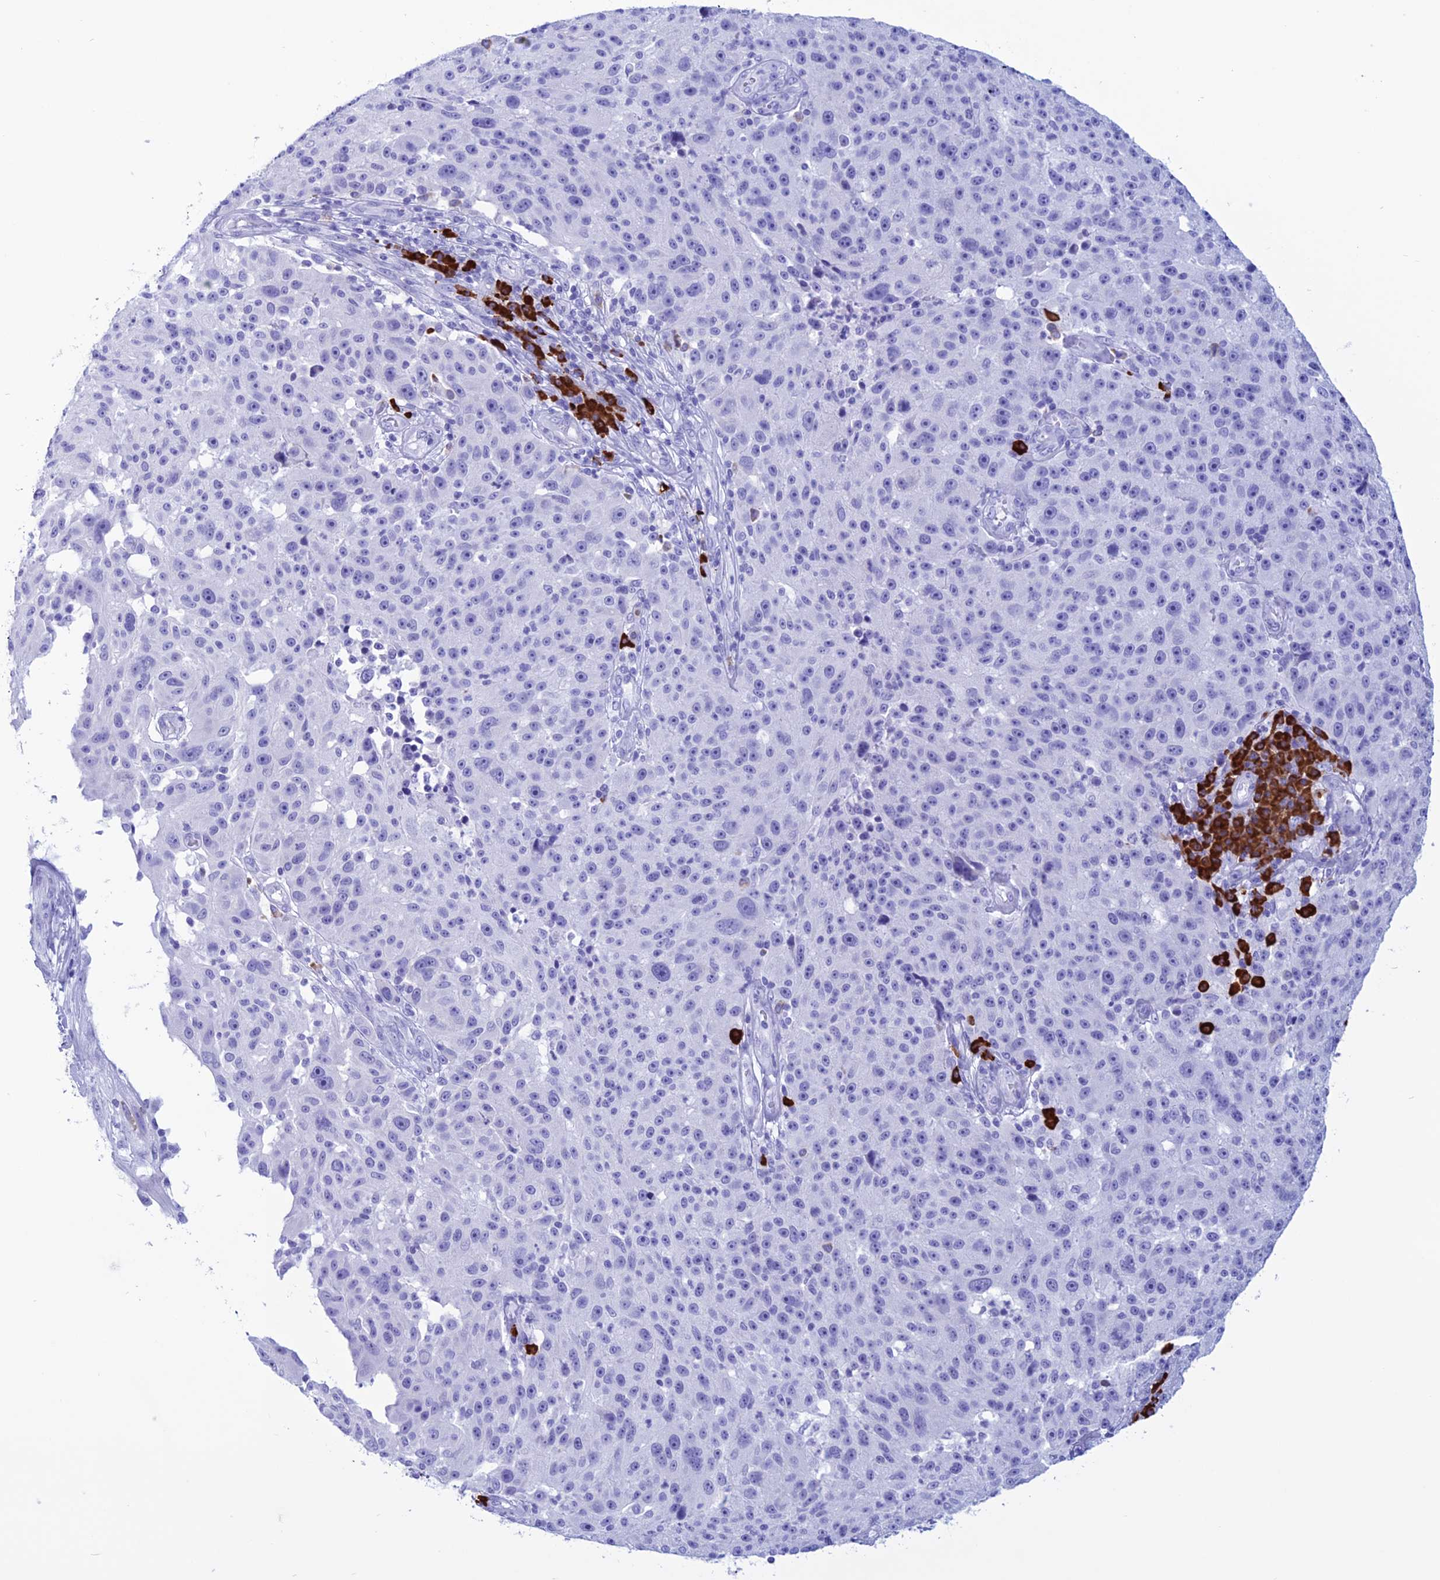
{"staining": {"intensity": "negative", "quantity": "none", "location": "none"}, "tissue": "melanoma", "cell_type": "Tumor cells", "image_type": "cancer", "snomed": [{"axis": "morphology", "description": "Malignant melanoma, NOS"}, {"axis": "topography", "description": "Skin"}], "caption": "This is an IHC histopathology image of human malignant melanoma. There is no positivity in tumor cells.", "gene": "MZB1", "patient": {"sex": "male", "age": 53}}